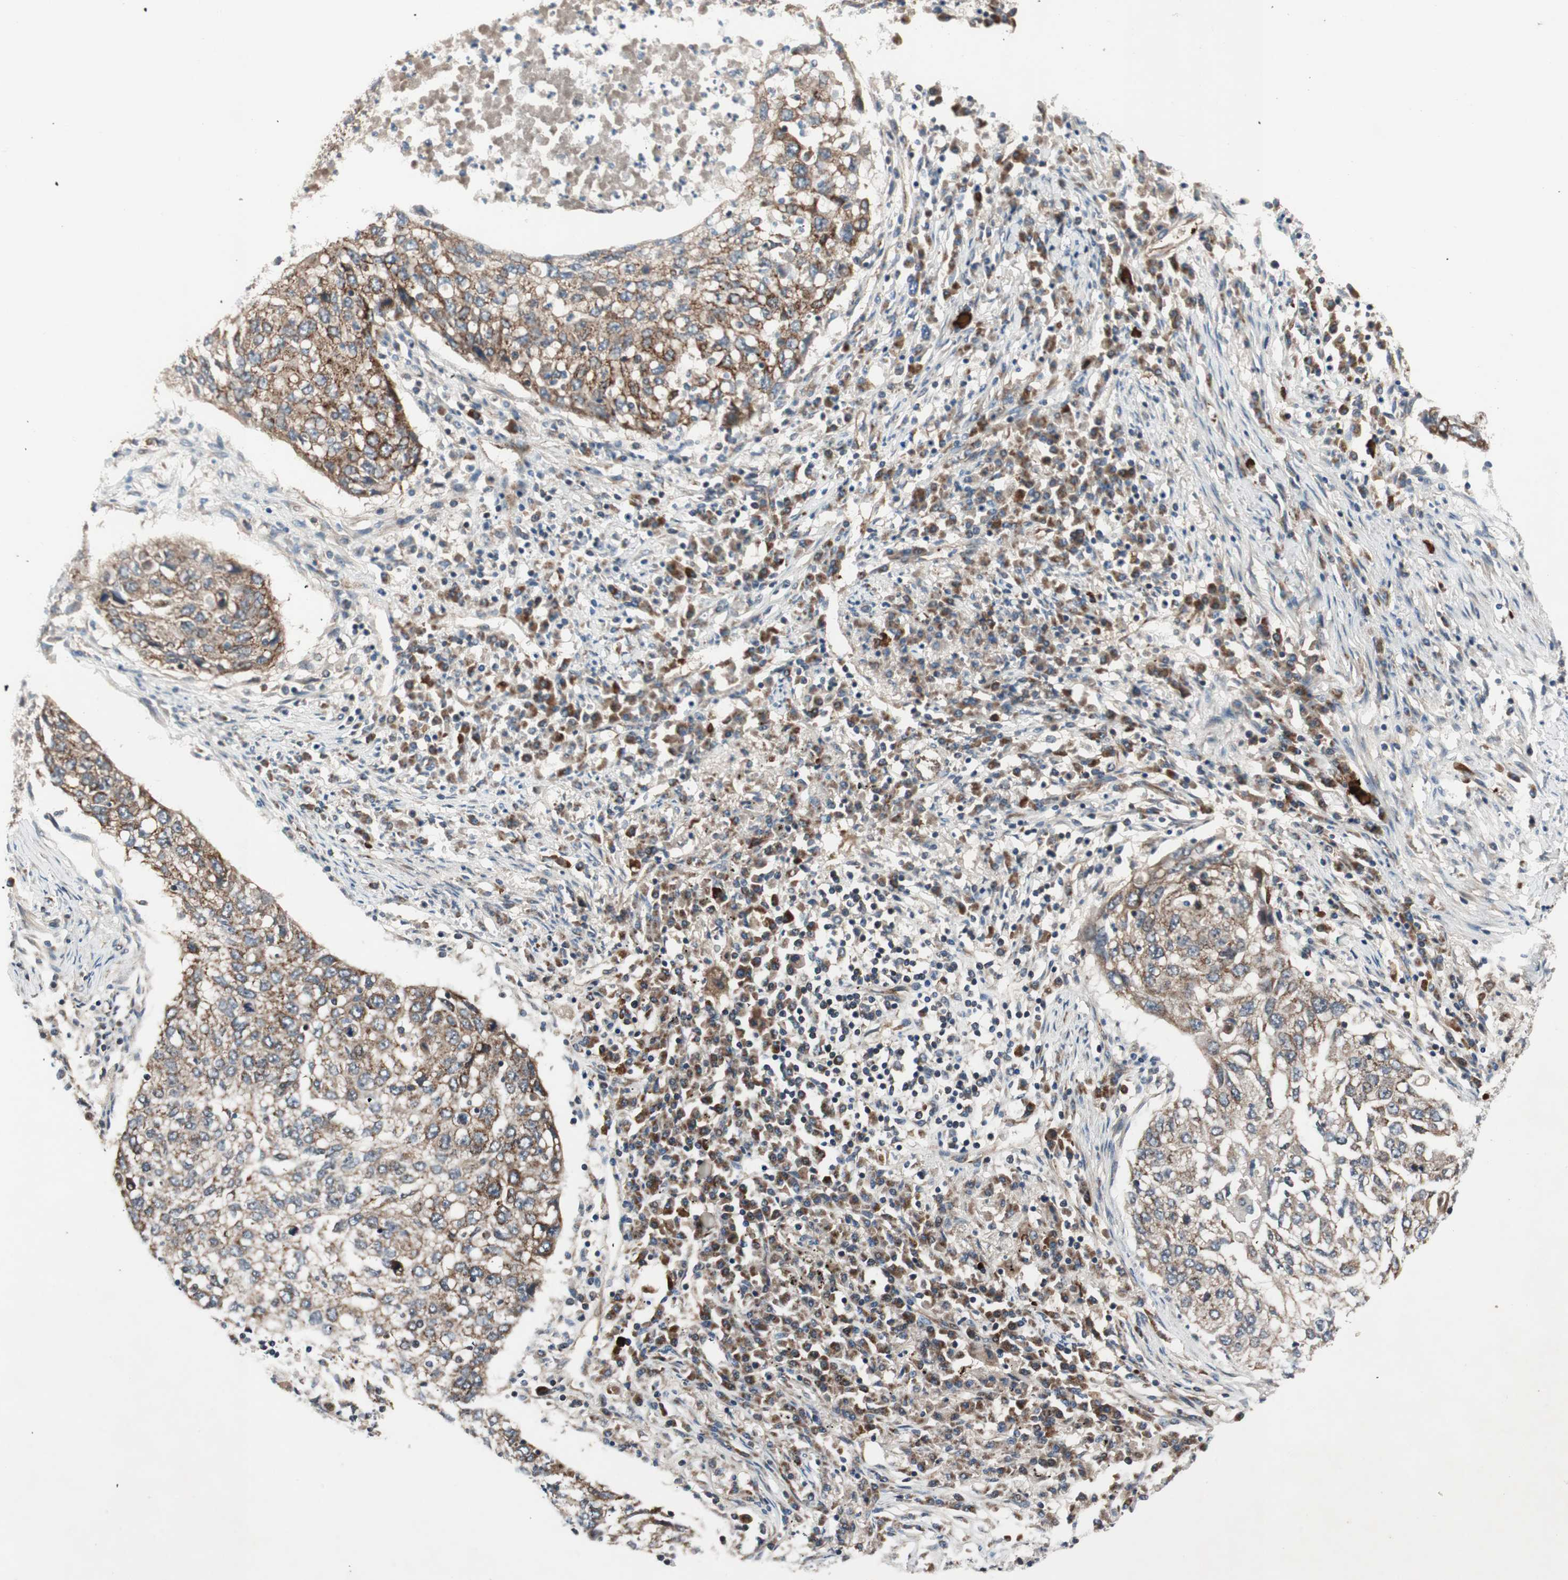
{"staining": {"intensity": "moderate", "quantity": ">75%", "location": "cytoplasmic/membranous"}, "tissue": "lung cancer", "cell_type": "Tumor cells", "image_type": "cancer", "snomed": [{"axis": "morphology", "description": "Squamous cell carcinoma, NOS"}, {"axis": "topography", "description": "Lung"}], "caption": "Immunohistochemical staining of human lung cancer exhibits medium levels of moderate cytoplasmic/membranous expression in about >75% of tumor cells.", "gene": "AKAP1", "patient": {"sex": "female", "age": 63}}